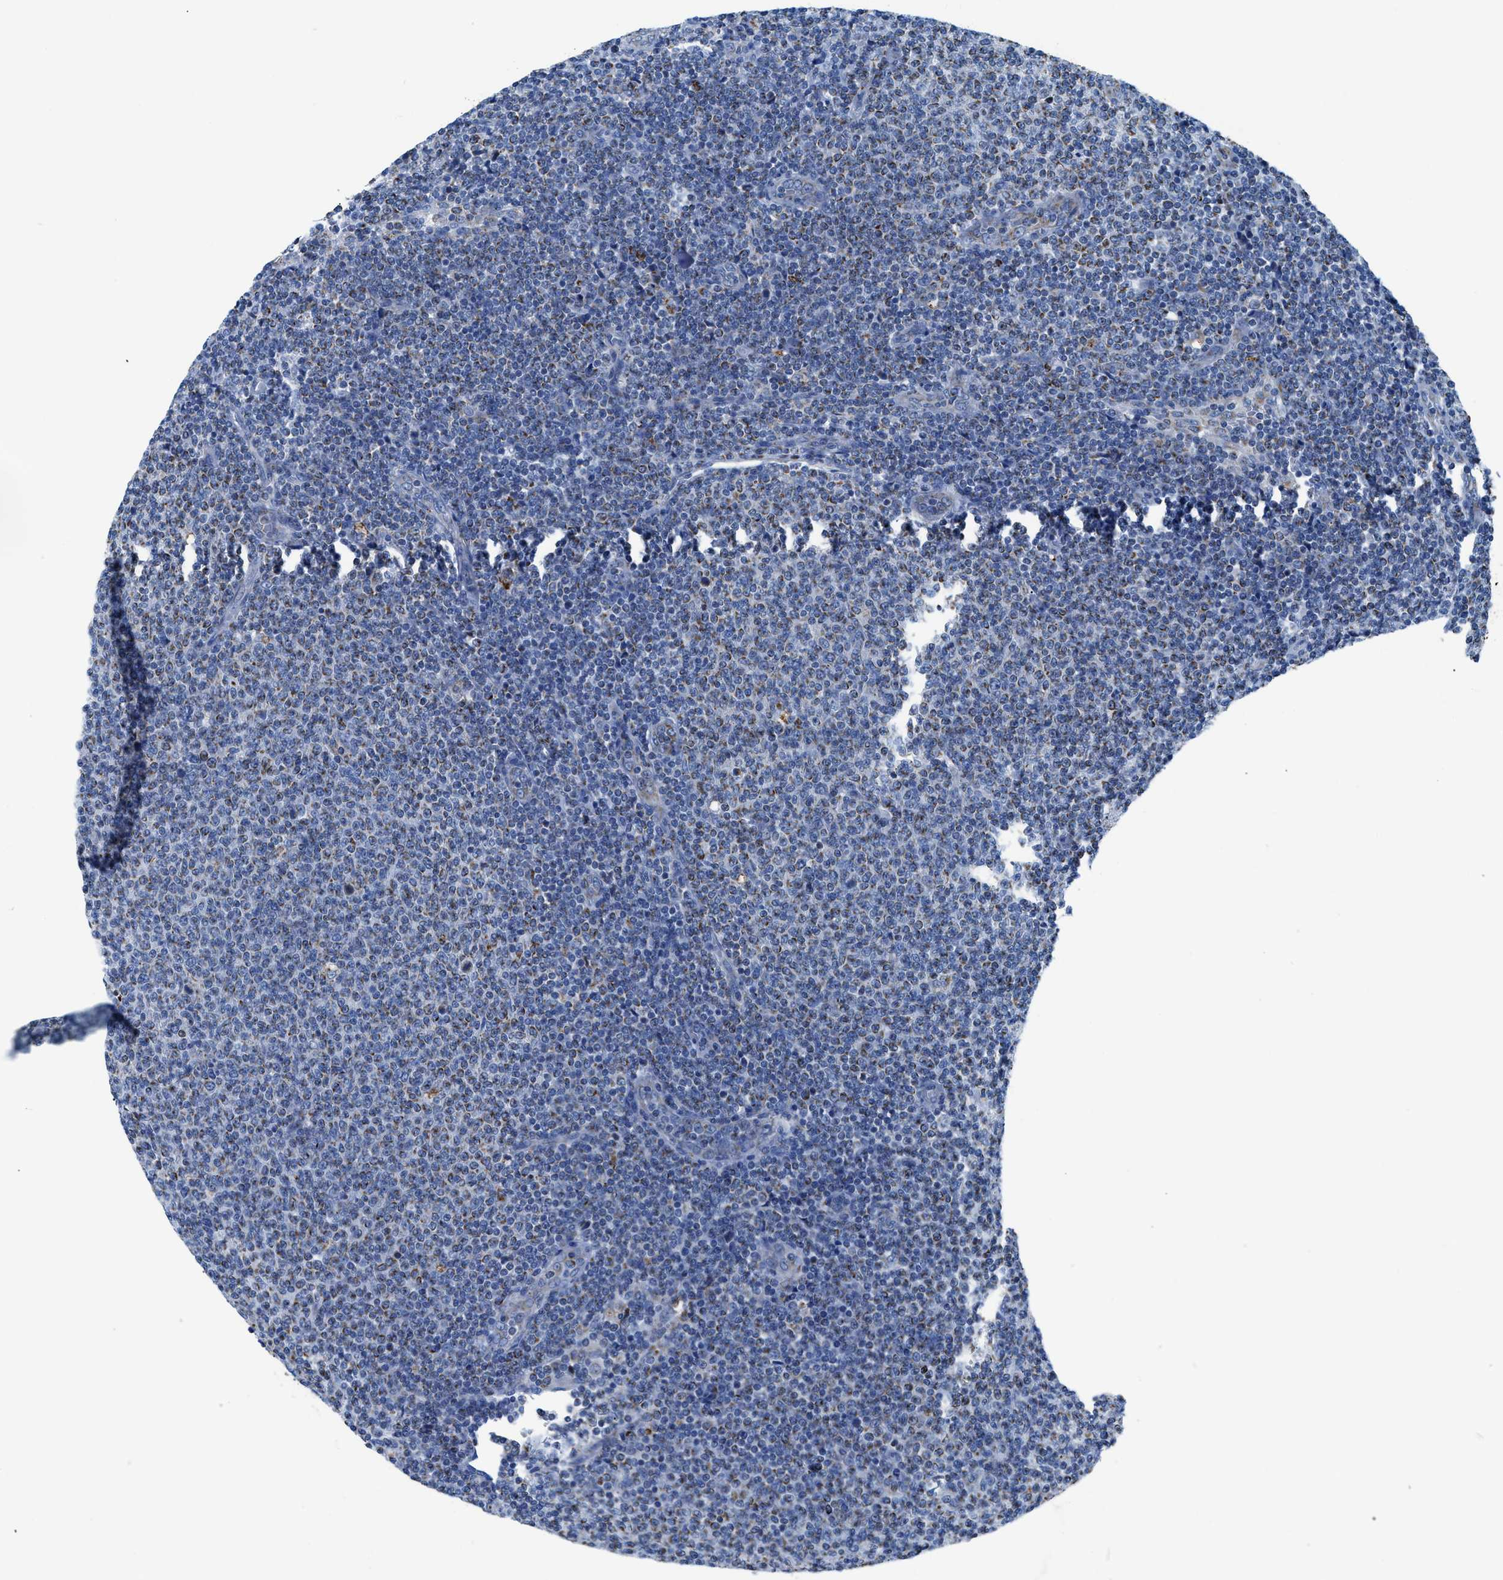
{"staining": {"intensity": "weak", "quantity": "<25%", "location": "cytoplasmic/membranous"}, "tissue": "lymphoma", "cell_type": "Tumor cells", "image_type": "cancer", "snomed": [{"axis": "morphology", "description": "Malignant lymphoma, non-Hodgkin's type, Low grade"}, {"axis": "topography", "description": "Lymph node"}], "caption": "This is an IHC micrograph of lymphoma. There is no expression in tumor cells.", "gene": "ZDHHC3", "patient": {"sex": "male", "age": 66}}